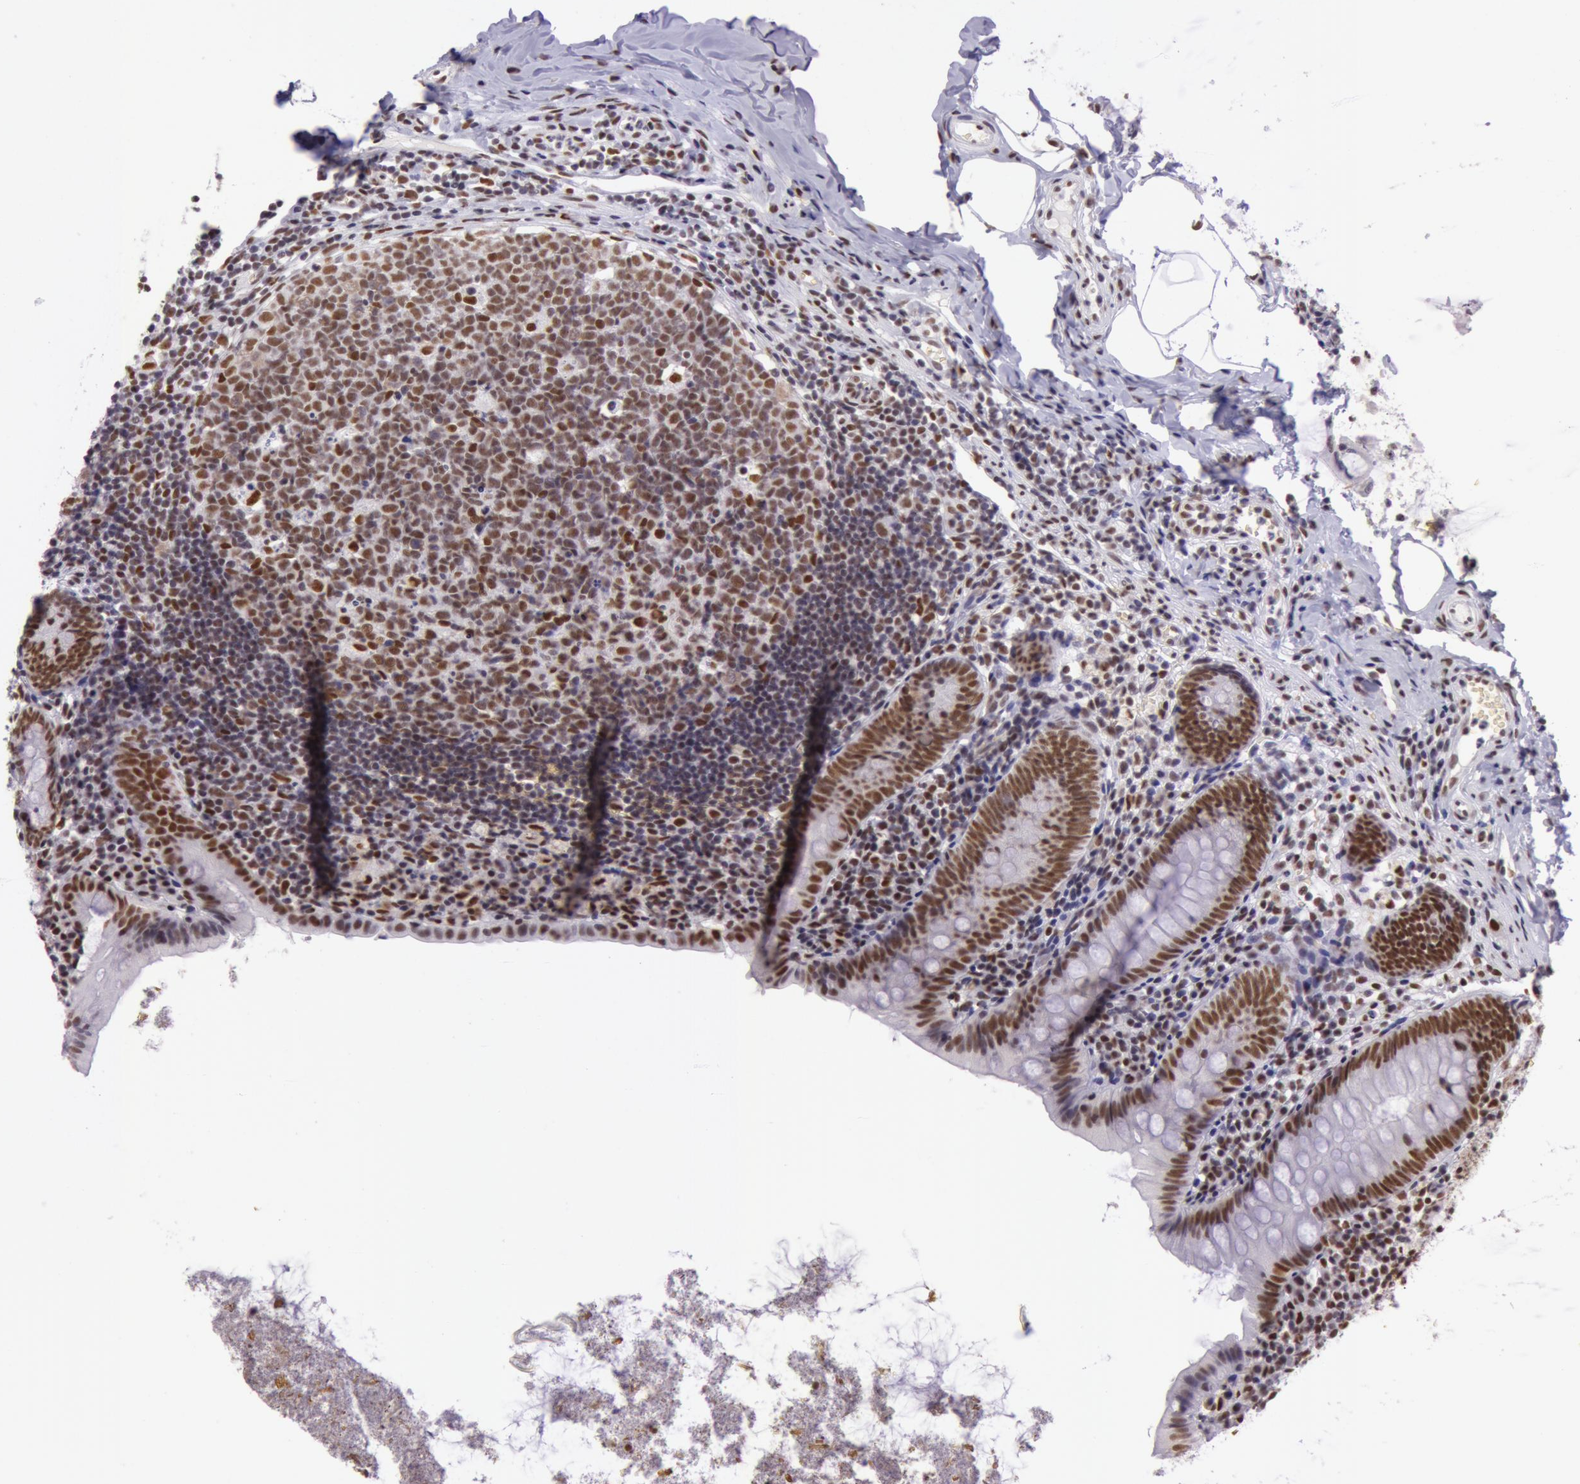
{"staining": {"intensity": "strong", "quantity": ">75%", "location": "nuclear"}, "tissue": "appendix", "cell_type": "Glandular cells", "image_type": "normal", "snomed": [{"axis": "morphology", "description": "Normal tissue, NOS"}, {"axis": "topography", "description": "Appendix"}], "caption": "Immunohistochemical staining of benign appendix reveals strong nuclear protein staining in about >75% of glandular cells.", "gene": "NBN", "patient": {"sex": "female", "age": 9}}